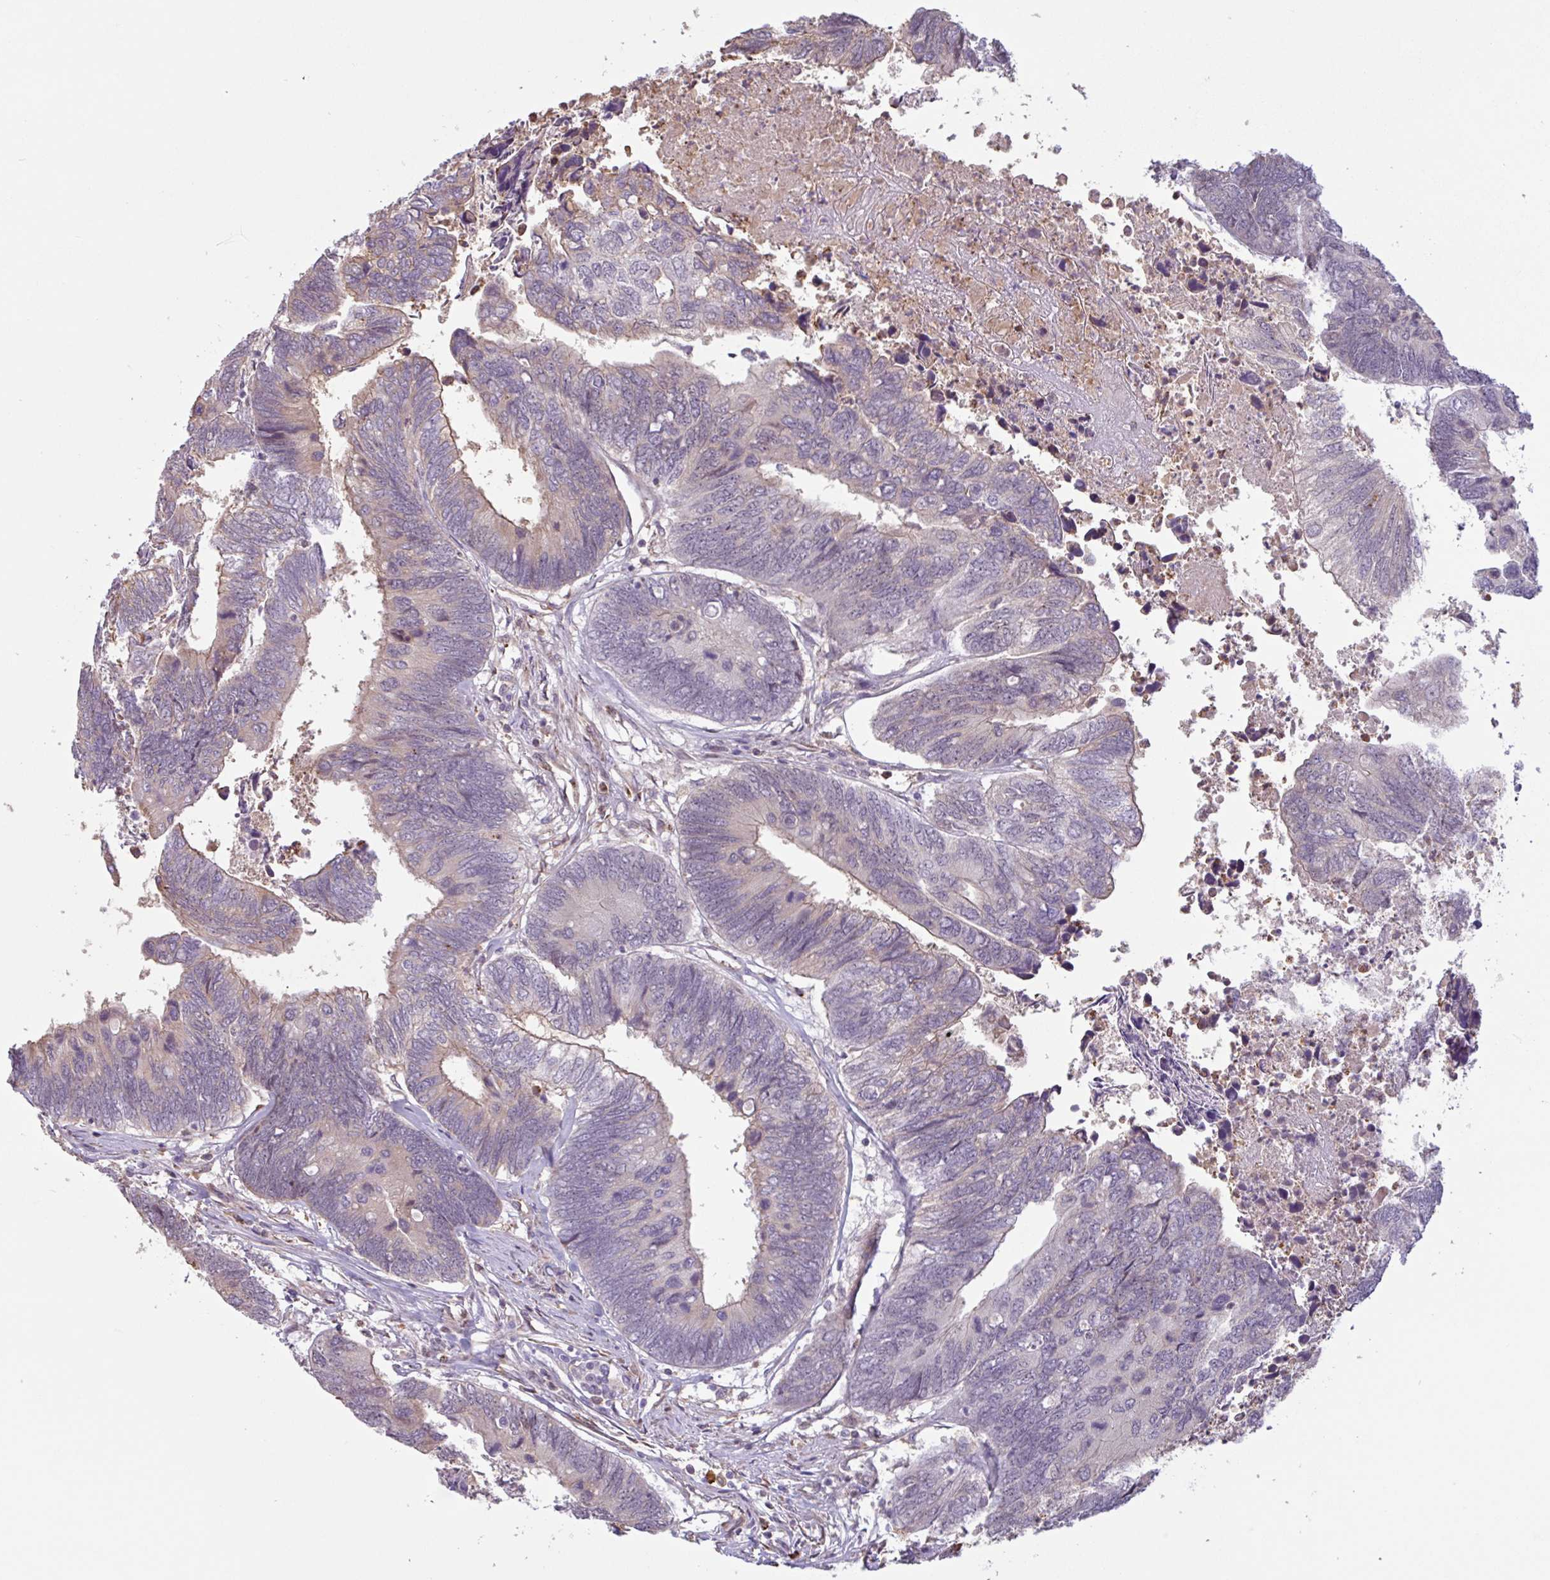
{"staining": {"intensity": "weak", "quantity": "<25%", "location": "cytoplasmic/membranous"}, "tissue": "colorectal cancer", "cell_type": "Tumor cells", "image_type": "cancer", "snomed": [{"axis": "morphology", "description": "Adenocarcinoma, NOS"}, {"axis": "topography", "description": "Colon"}], "caption": "Micrograph shows no significant protein positivity in tumor cells of colorectal cancer.", "gene": "TAF1D", "patient": {"sex": "female", "age": 67}}